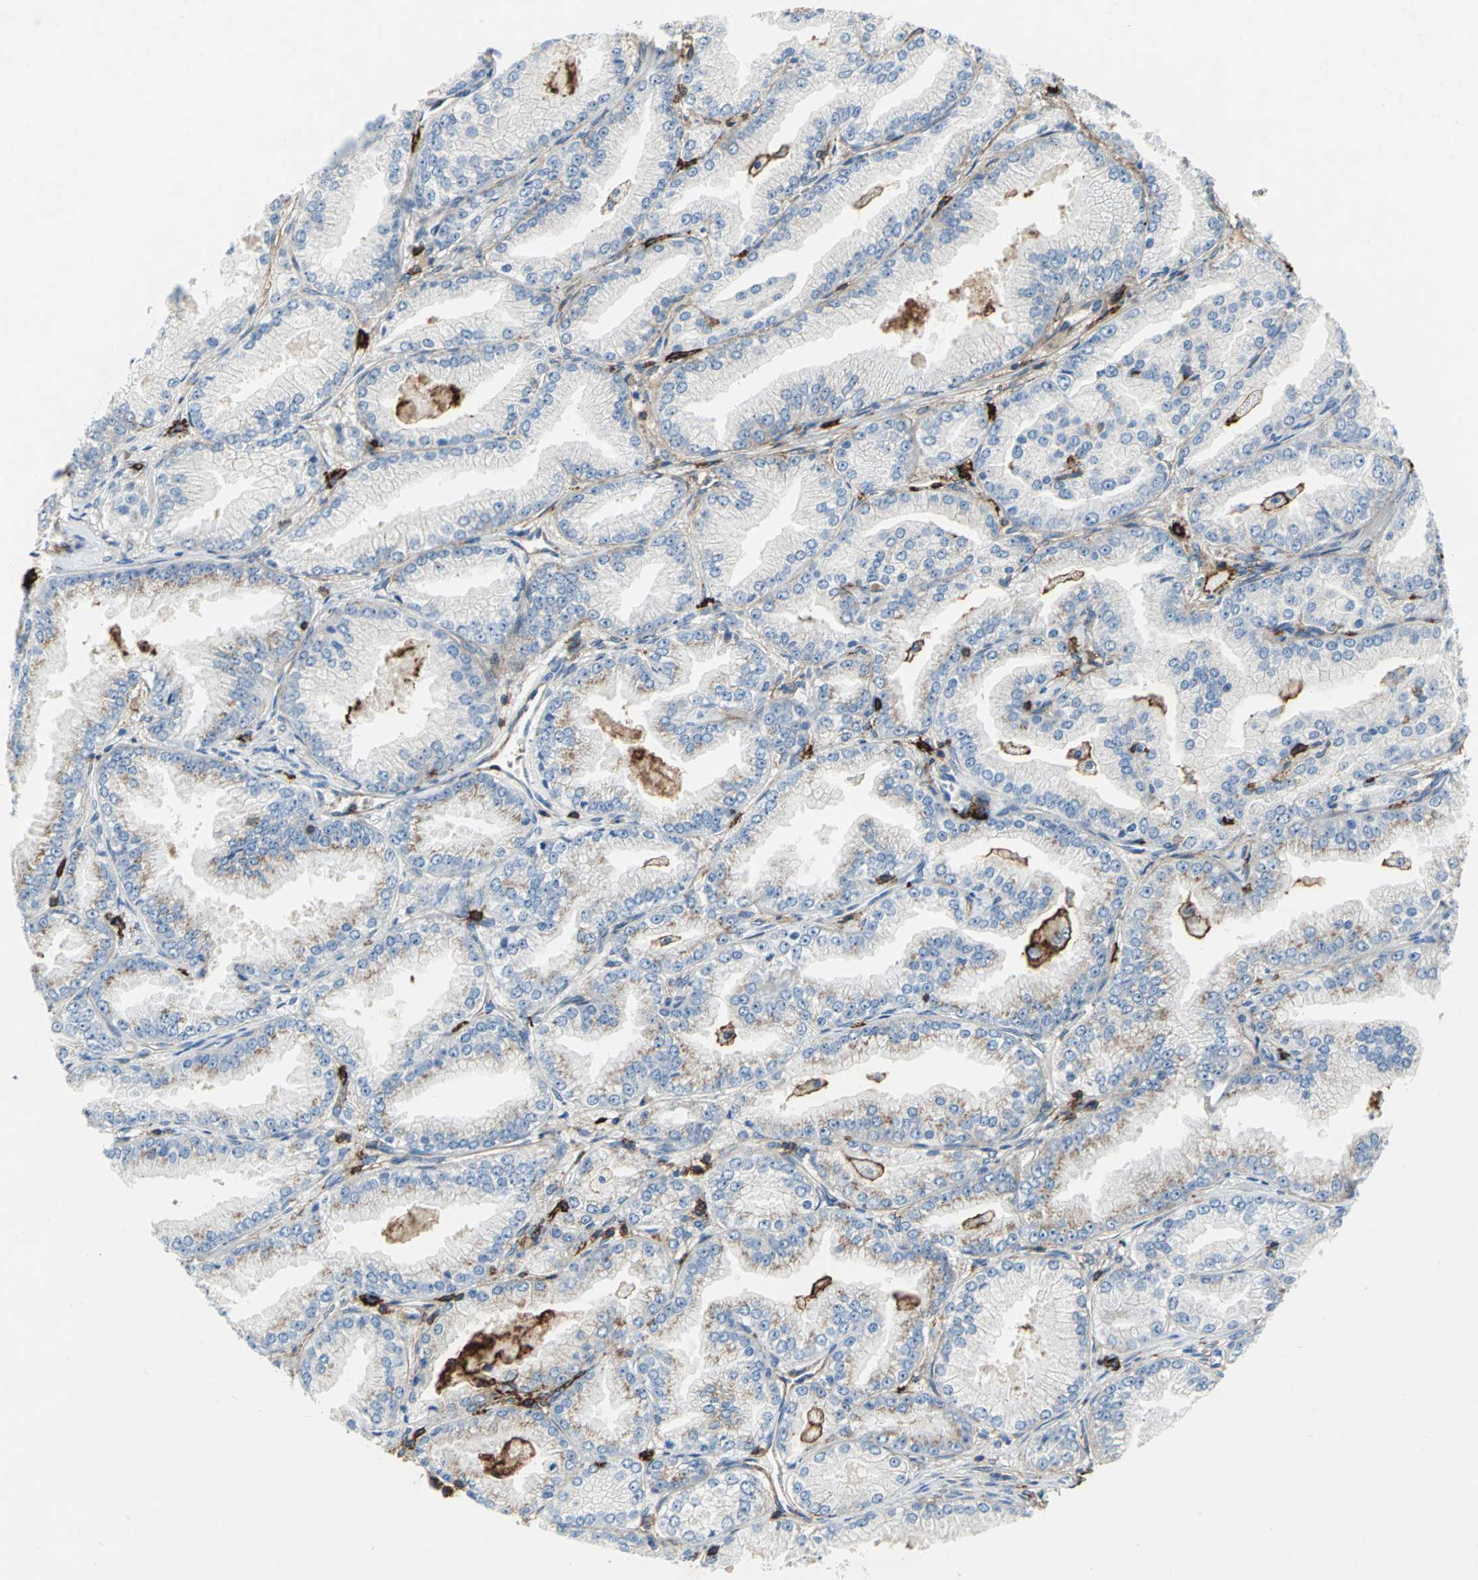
{"staining": {"intensity": "weak", "quantity": "25%-75%", "location": "cytoplasmic/membranous"}, "tissue": "prostate cancer", "cell_type": "Tumor cells", "image_type": "cancer", "snomed": [{"axis": "morphology", "description": "Adenocarcinoma, High grade"}, {"axis": "topography", "description": "Prostate"}], "caption": "Immunohistochemical staining of human prostate cancer shows low levels of weak cytoplasmic/membranous positivity in approximately 25%-75% of tumor cells.", "gene": "CD44", "patient": {"sex": "male", "age": 61}}